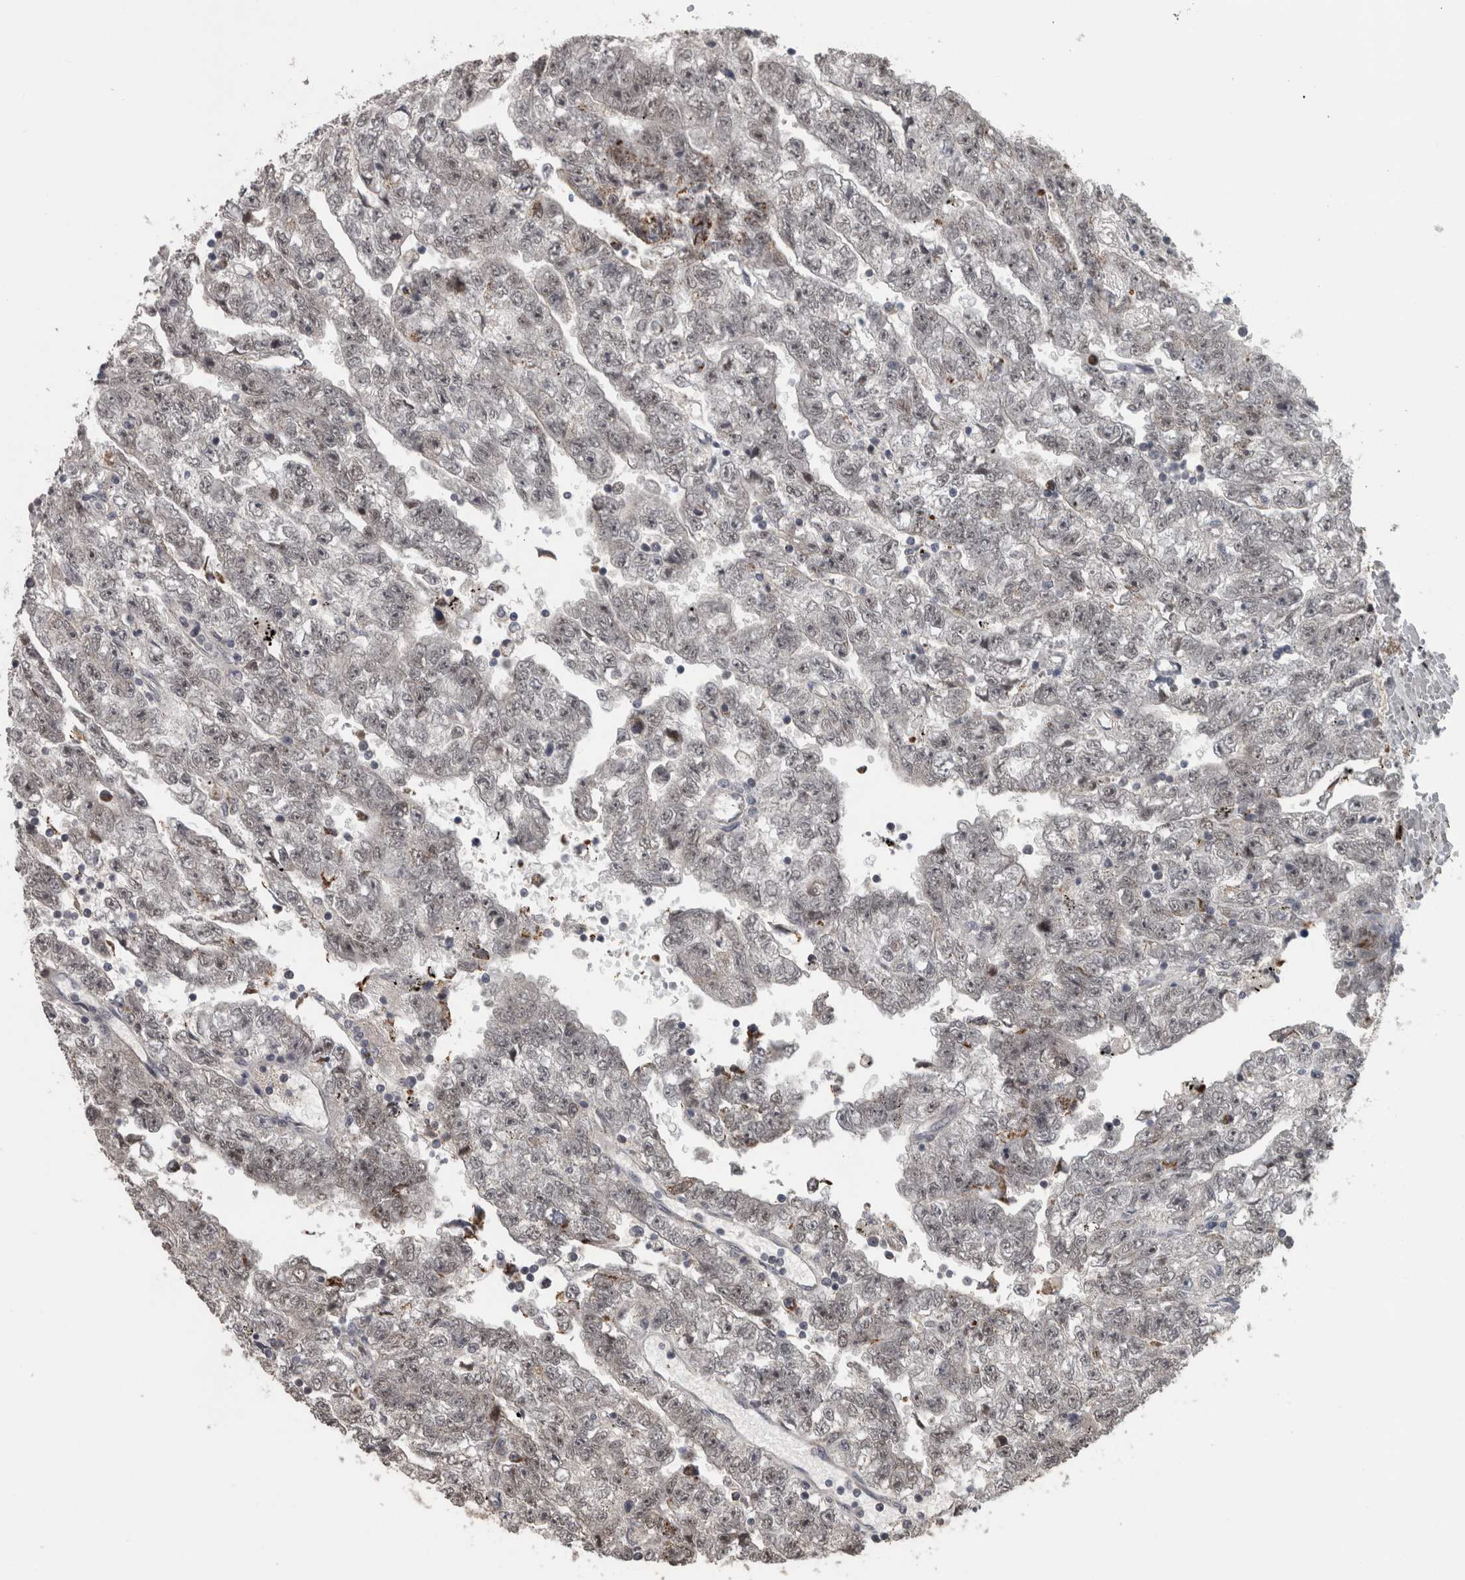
{"staining": {"intensity": "negative", "quantity": "none", "location": "none"}, "tissue": "testis cancer", "cell_type": "Tumor cells", "image_type": "cancer", "snomed": [{"axis": "morphology", "description": "Carcinoma, Embryonal, NOS"}, {"axis": "topography", "description": "Testis"}], "caption": "Tumor cells show no significant positivity in embryonal carcinoma (testis).", "gene": "OR2K2", "patient": {"sex": "male", "age": 25}}